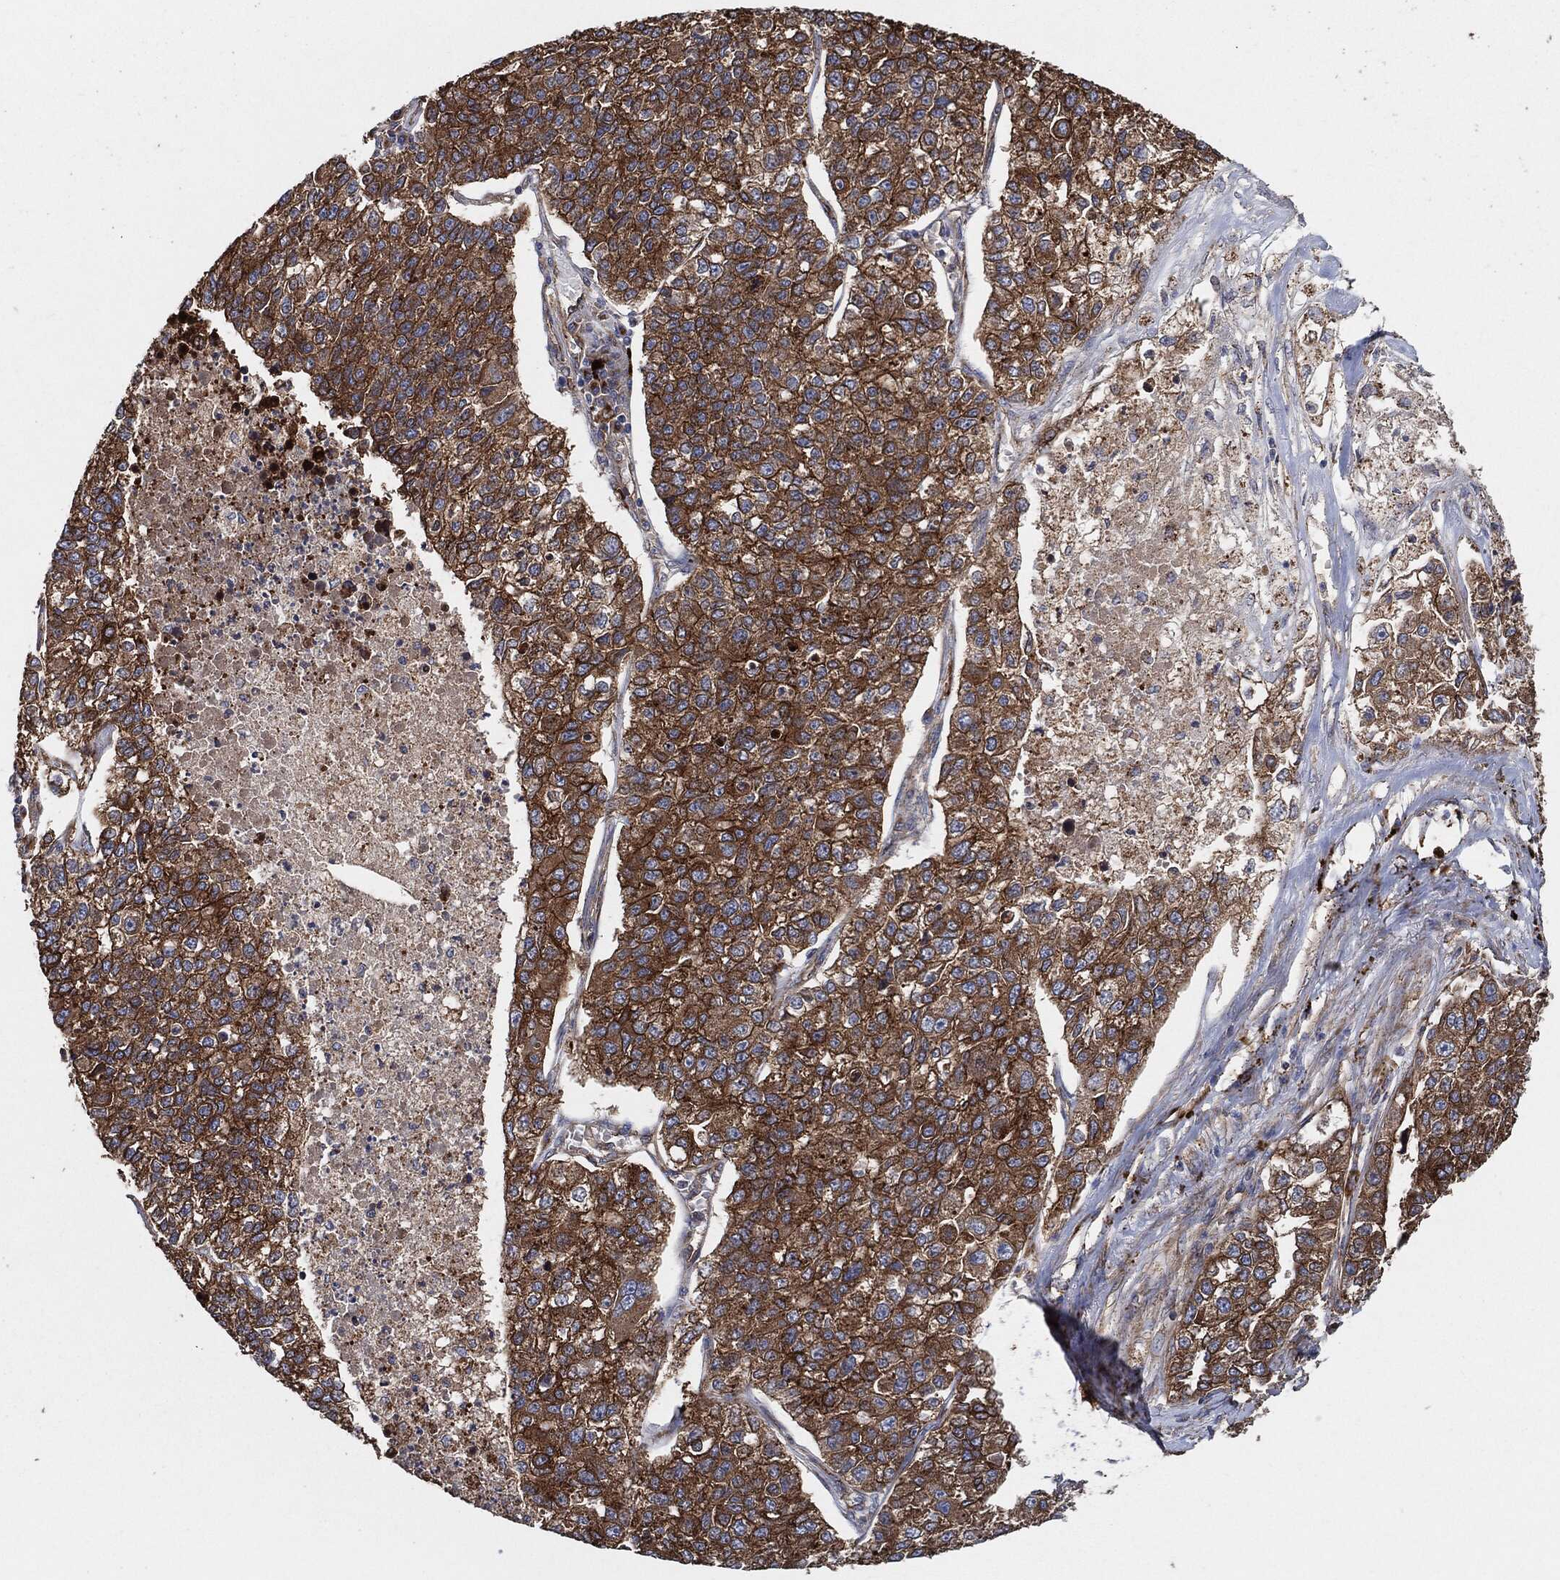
{"staining": {"intensity": "strong", "quantity": "25%-75%", "location": "cytoplasmic/membranous"}, "tissue": "lung cancer", "cell_type": "Tumor cells", "image_type": "cancer", "snomed": [{"axis": "morphology", "description": "Adenocarcinoma, NOS"}, {"axis": "topography", "description": "Lung"}], "caption": "Lung cancer stained for a protein (brown) exhibits strong cytoplasmic/membranous positive expression in approximately 25%-75% of tumor cells.", "gene": "CTNNA1", "patient": {"sex": "male", "age": 49}}